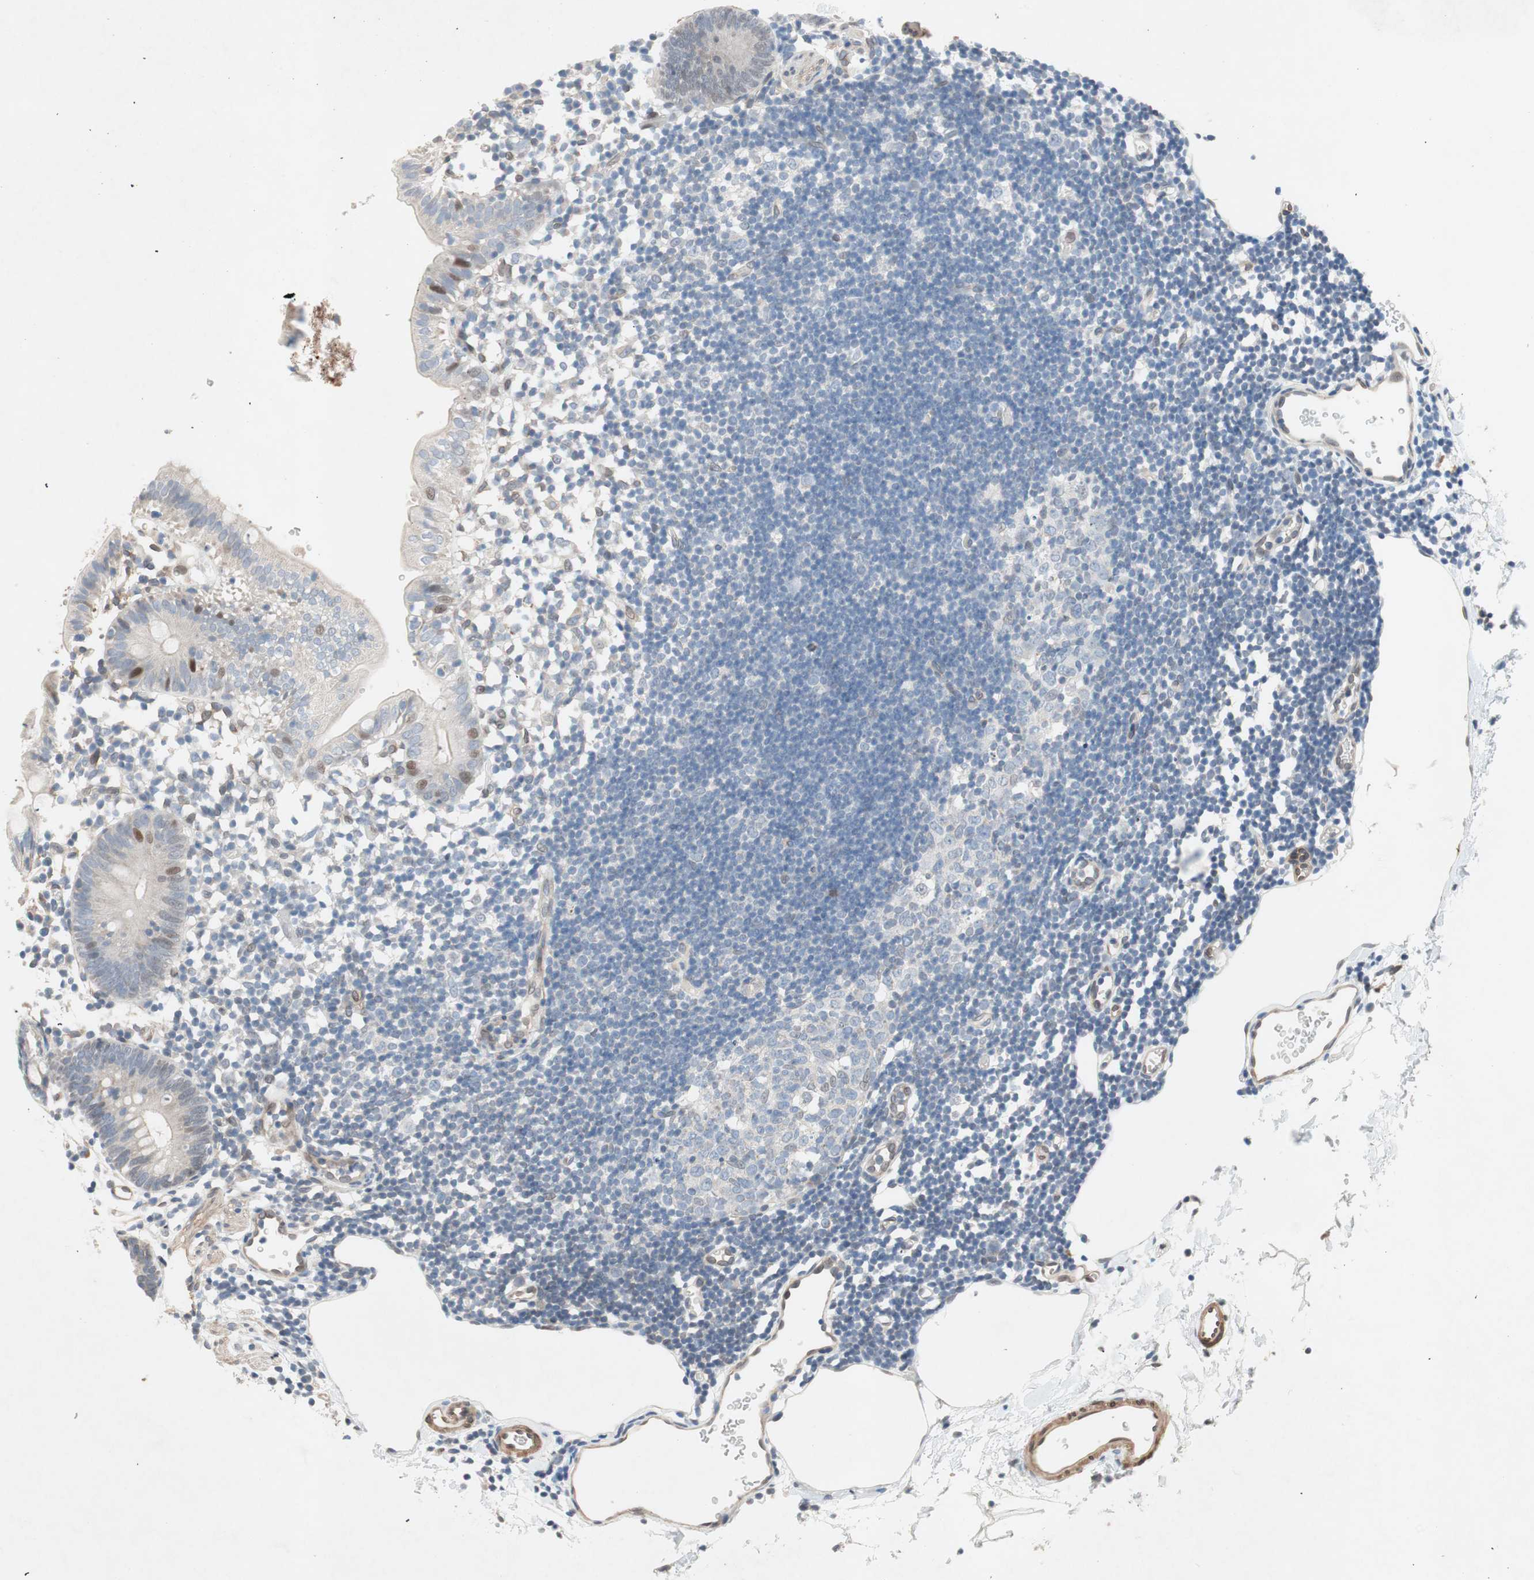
{"staining": {"intensity": "moderate", "quantity": ">75%", "location": "cytoplasmic/membranous,nuclear"}, "tissue": "colon", "cell_type": "Endothelial cells", "image_type": "normal", "snomed": [{"axis": "morphology", "description": "Normal tissue, NOS"}, {"axis": "morphology", "description": "Adenocarcinoma, NOS"}, {"axis": "topography", "description": "Colon"}, {"axis": "topography", "description": "Peripheral nerve tissue"}], "caption": "Approximately >75% of endothelial cells in normal human colon display moderate cytoplasmic/membranous,nuclear protein expression as visualized by brown immunohistochemical staining.", "gene": "ARNT2", "patient": {"sex": "male", "age": 14}}